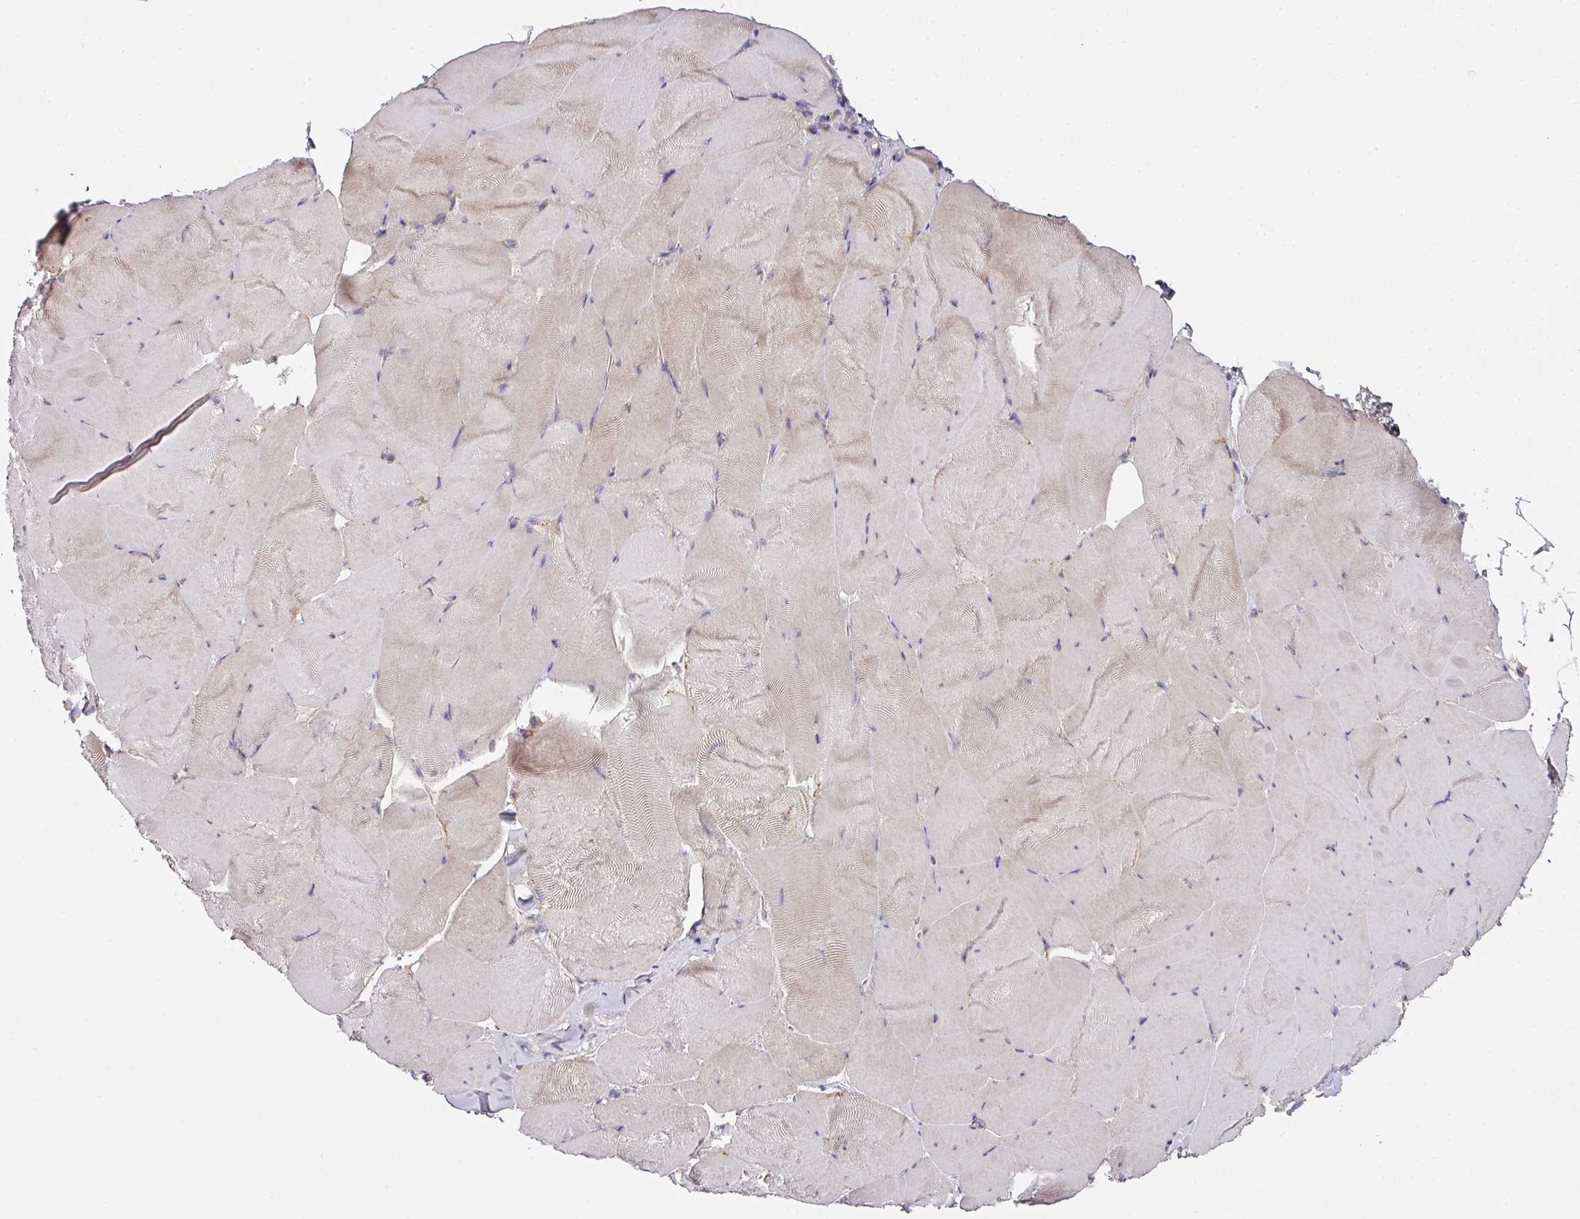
{"staining": {"intensity": "weak", "quantity": "<25%", "location": "cytoplasmic/membranous"}, "tissue": "skeletal muscle", "cell_type": "Myocytes", "image_type": "normal", "snomed": [{"axis": "morphology", "description": "Normal tissue, NOS"}, {"axis": "topography", "description": "Skeletal muscle"}], "caption": "Image shows no protein staining in myocytes of unremarkable skeletal muscle. (DAB (3,3'-diaminobenzidine) immunohistochemistry visualized using brightfield microscopy, high magnification).", "gene": "CAMLG", "patient": {"sex": "female", "age": 64}}